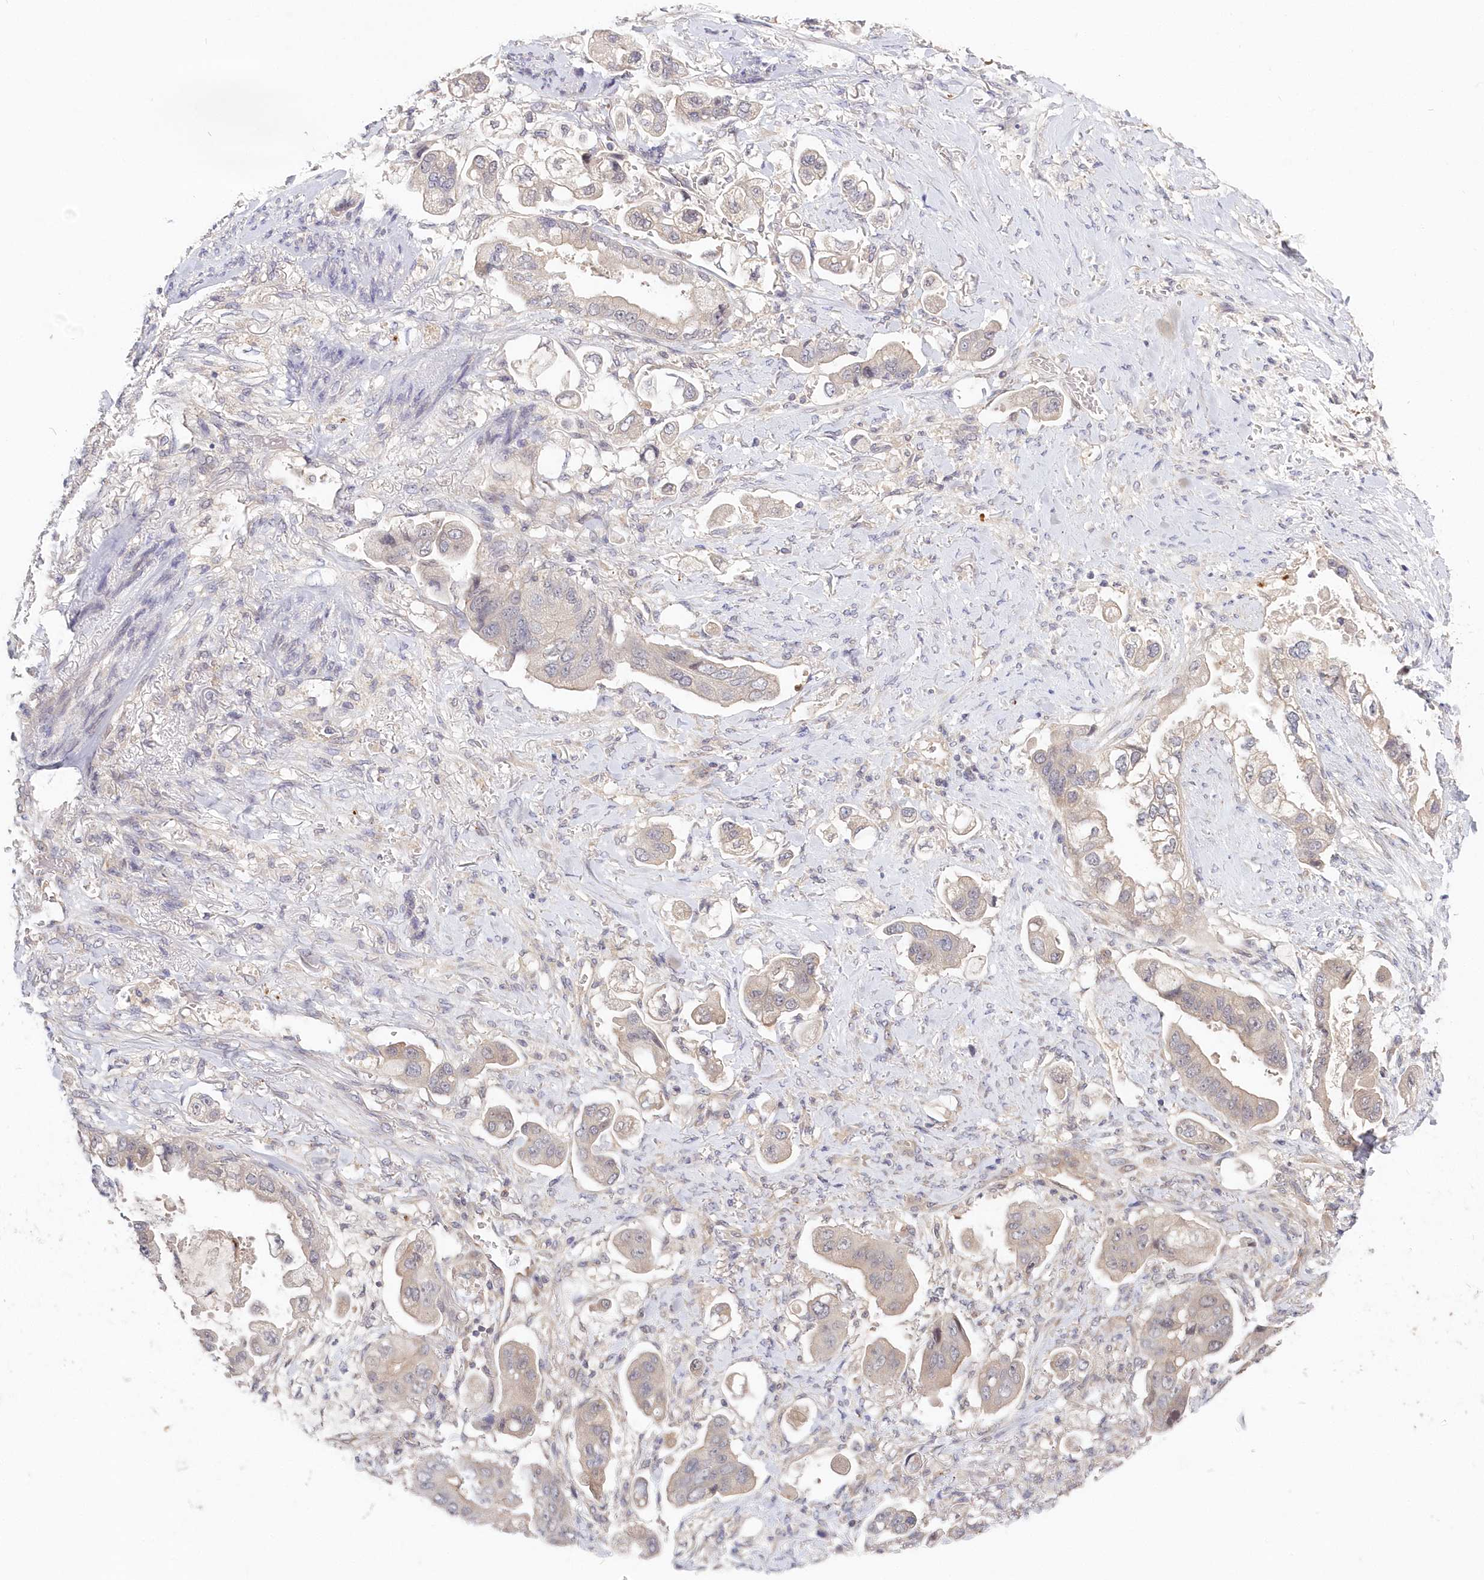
{"staining": {"intensity": "weak", "quantity": "<25%", "location": "cytoplasmic/membranous"}, "tissue": "stomach cancer", "cell_type": "Tumor cells", "image_type": "cancer", "snomed": [{"axis": "morphology", "description": "Adenocarcinoma, NOS"}, {"axis": "topography", "description": "Stomach"}], "caption": "Tumor cells show no significant protein positivity in stomach cancer.", "gene": "KATNA1", "patient": {"sex": "male", "age": 62}}